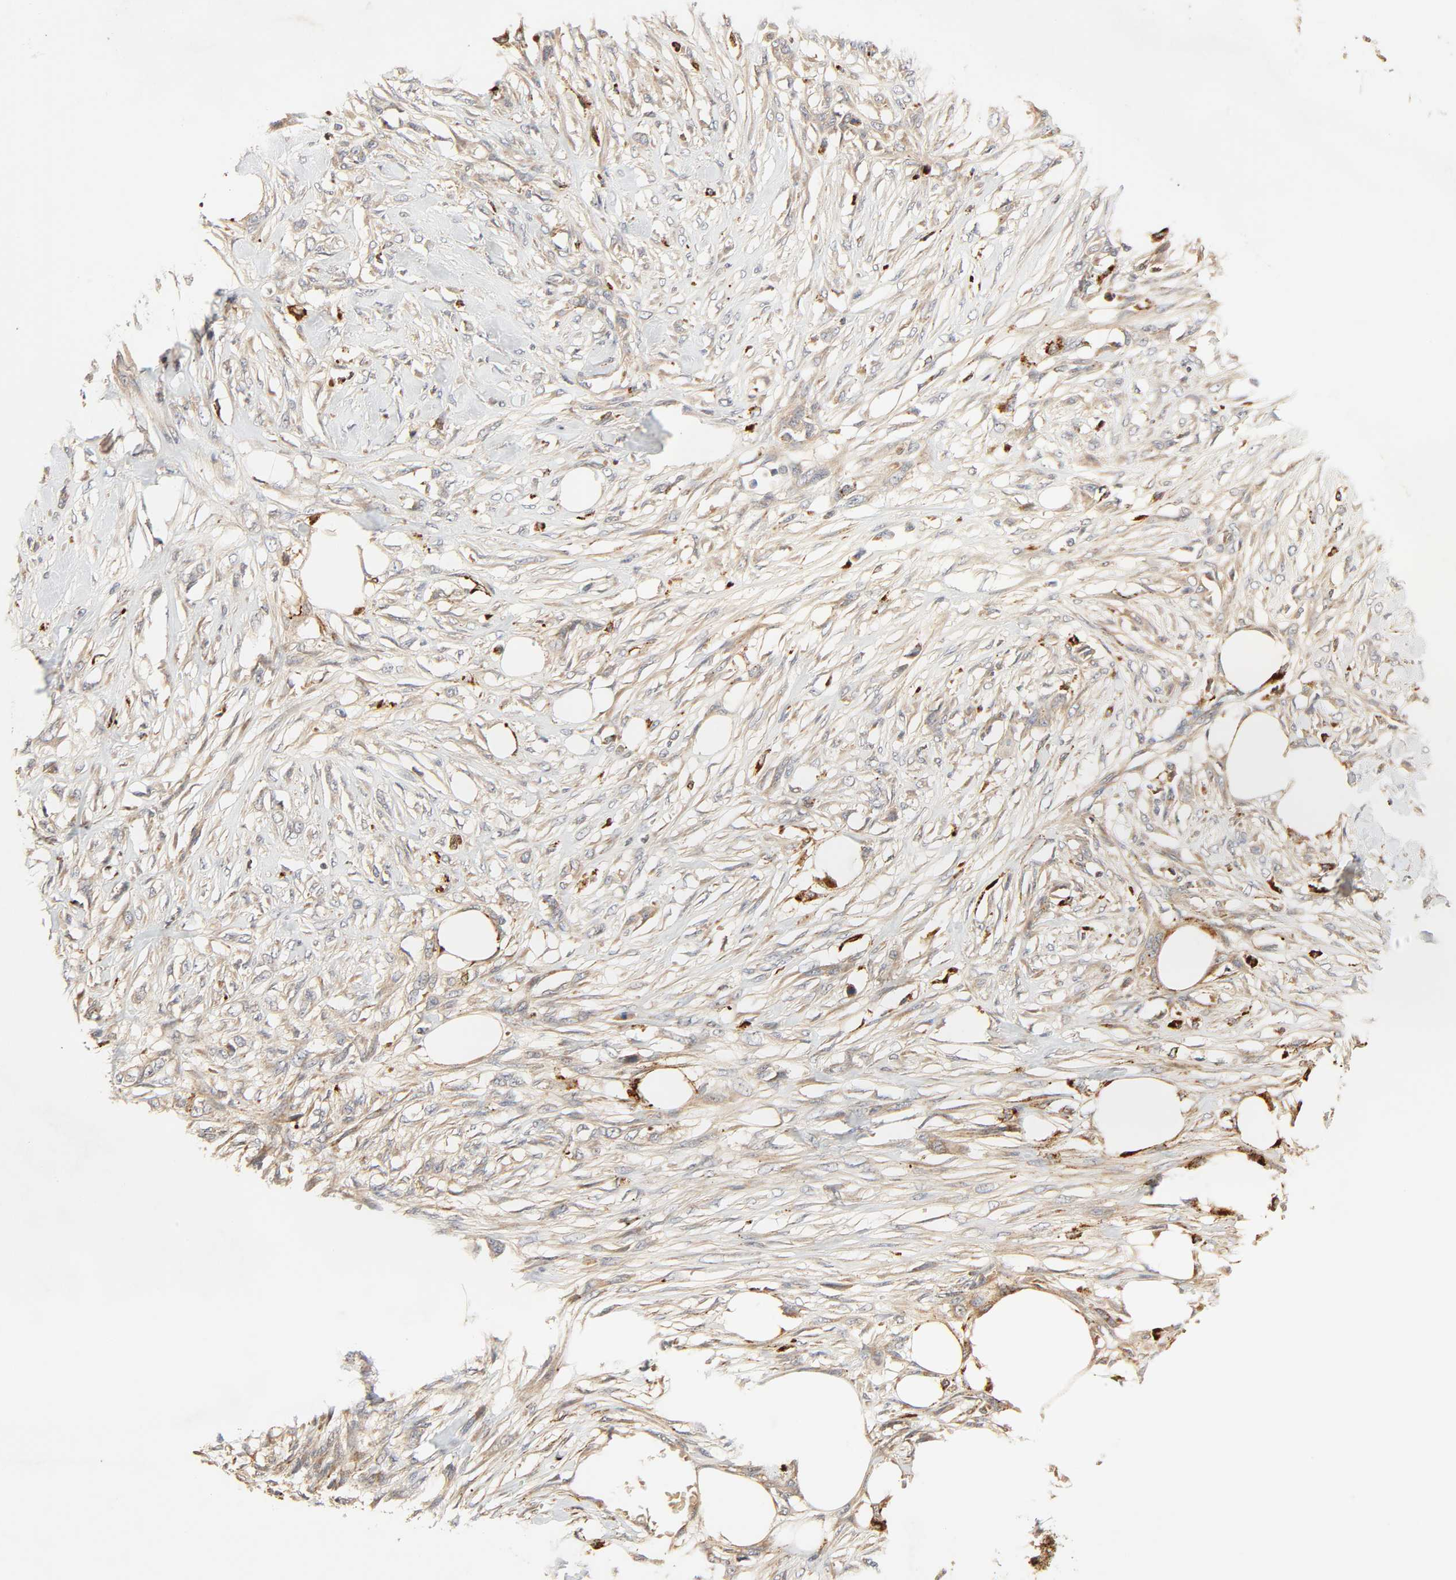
{"staining": {"intensity": "moderate", "quantity": ">75%", "location": "cytoplasmic/membranous"}, "tissue": "skin cancer", "cell_type": "Tumor cells", "image_type": "cancer", "snomed": [{"axis": "morphology", "description": "Normal tissue, NOS"}, {"axis": "morphology", "description": "Squamous cell carcinoma, NOS"}, {"axis": "topography", "description": "Skin"}], "caption": "Immunohistochemical staining of human skin cancer exhibits medium levels of moderate cytoplasmic/membranous protein expression in approximately >75% of tumor cells.", "gene": "MAPK6", "patient": {"sex": "female", "age": 59}}